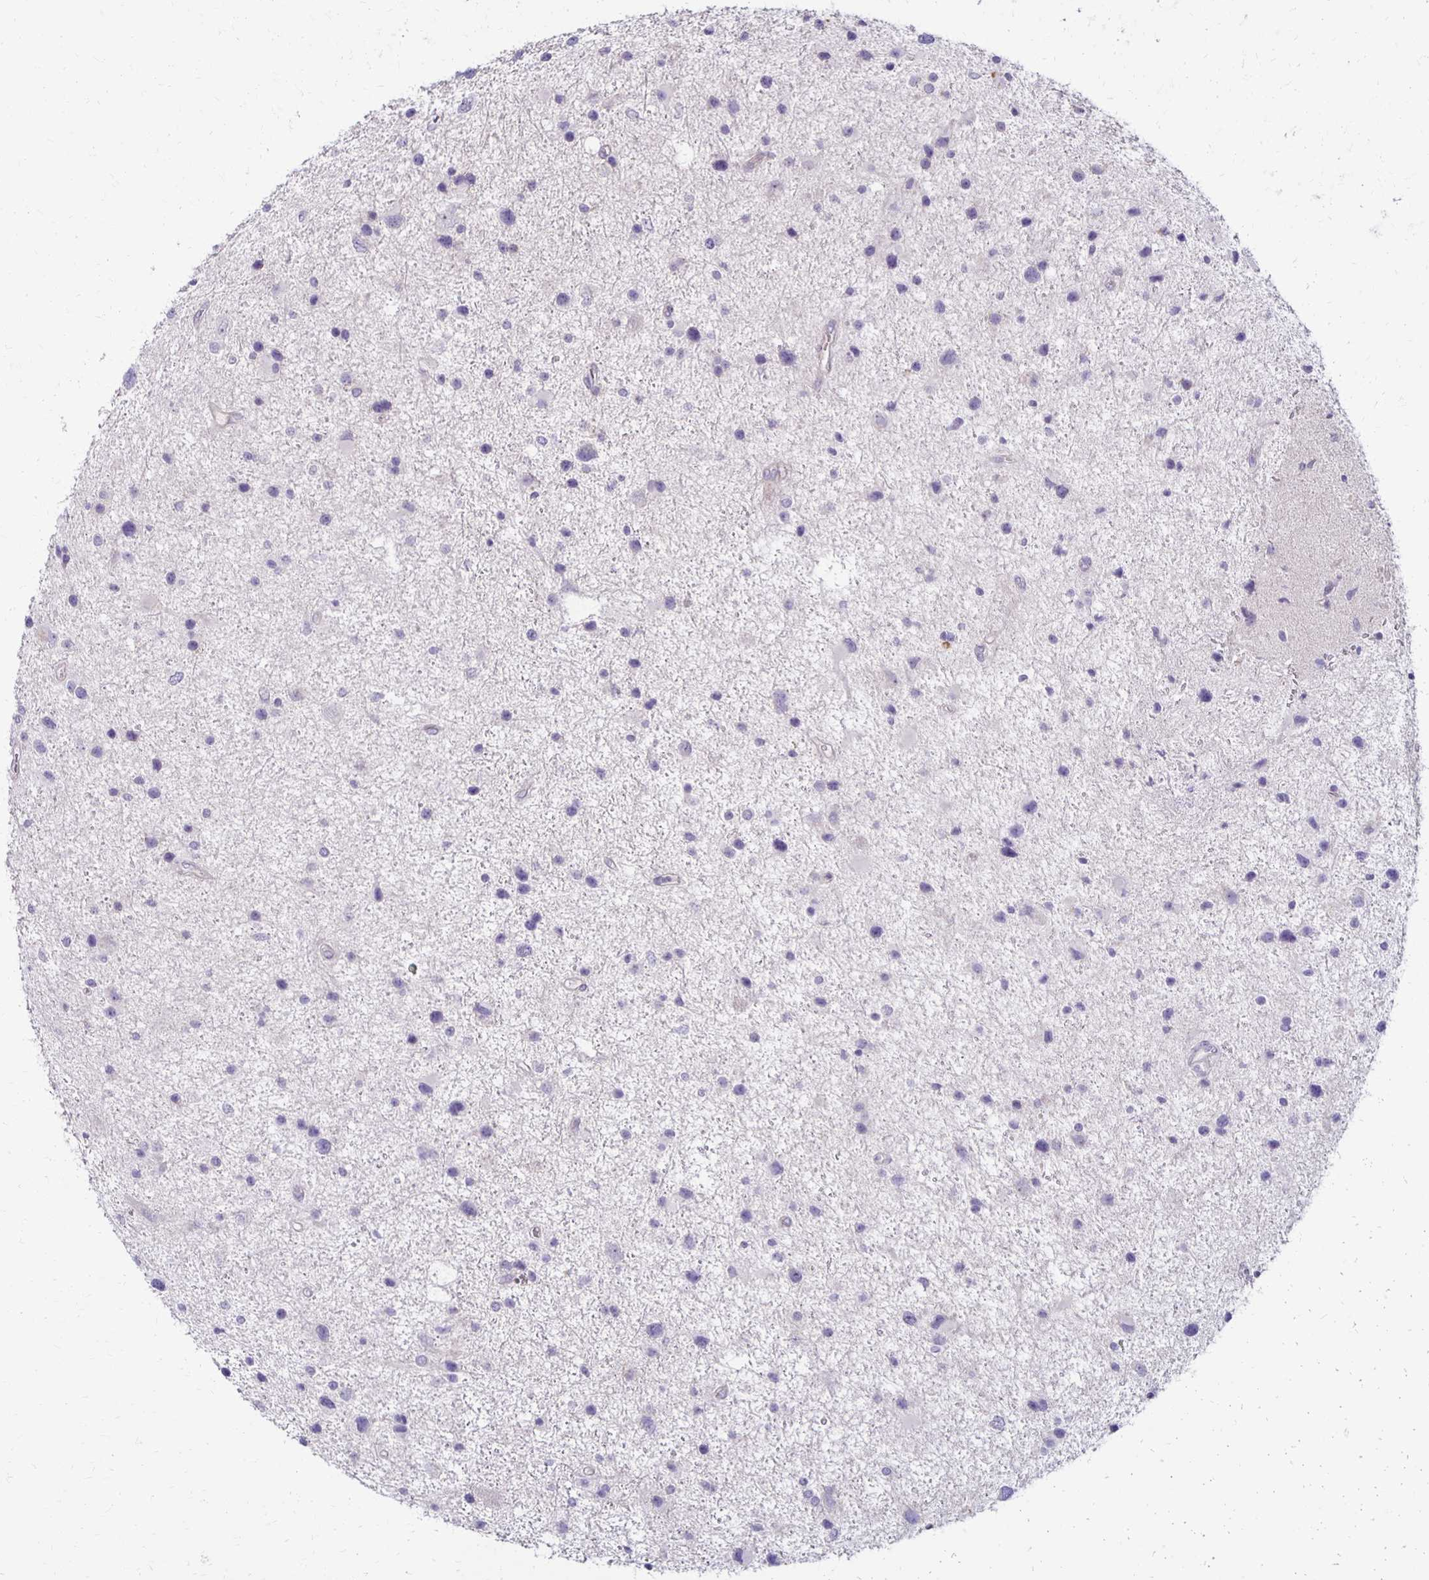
{"staining": {"intensity": "negative", "quantity": "none", "location": "none"}, "tissue": "glioma", "cell_type": "Tumor cells", "image_type": "cancer", "snomed": [{"axis": "morphology", "description": "Glioma, malignant, Low grade"}, {"axis": "topography", "description": "Brain"}], "caption": "Immunohistochemical staining of glioma shows no significant staining in tumor cells.", "gene": "KATNBL1", "patient": {"sex": "female", "age": 32}}